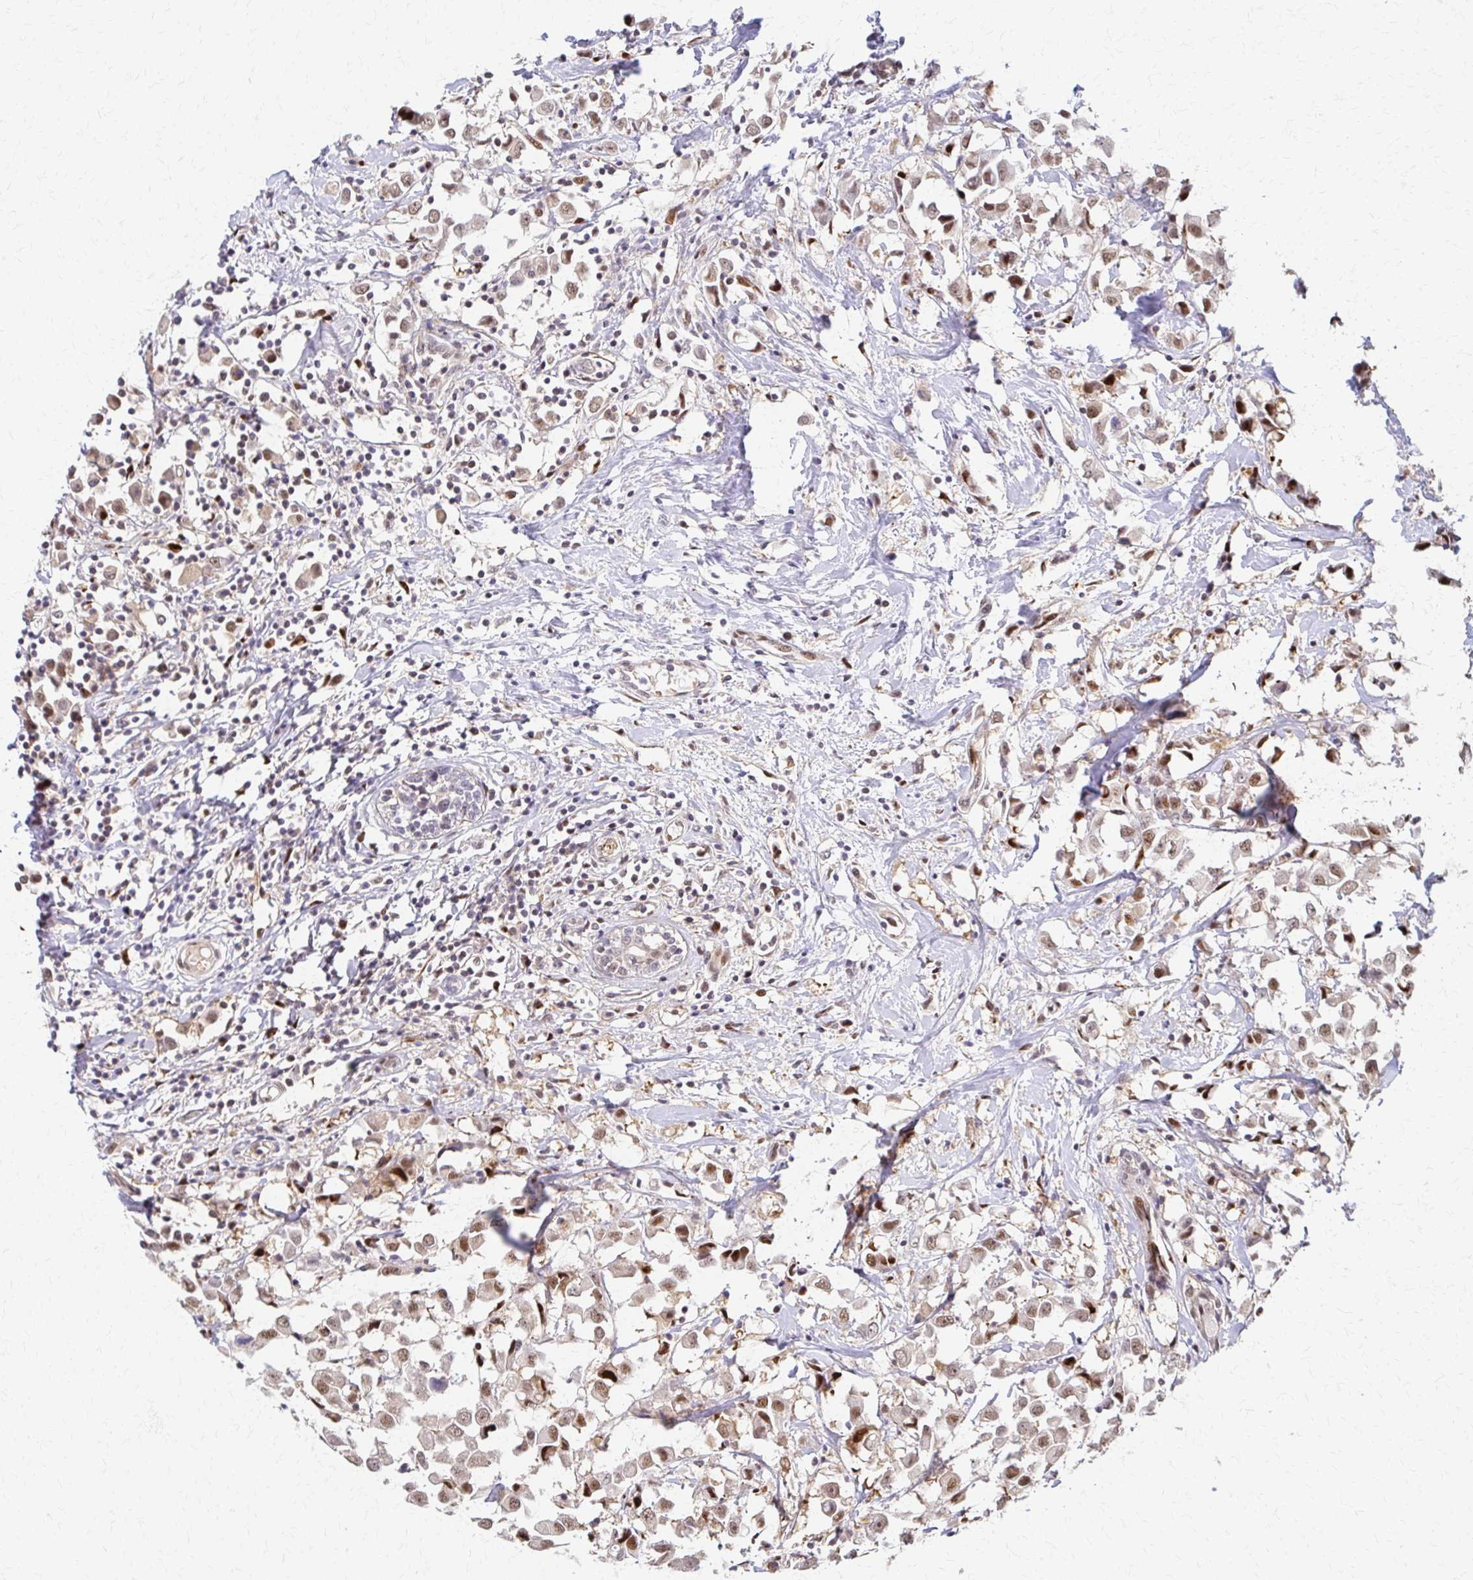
{"staining": {"intensity": "moderate", "quantity": ">75%", "location": "nuclear"}, "tissue": "breast cancer", "cell_type": "Tumor cells", "image_type": "cancer", "snomed": [{"axis": "morphology", "description": "Duct carcinoma"}, {"axis": "topography", "description": "Breast"}], "caption": "Breast cancer (intraductal carcinoma) stained for a protein (brown) shows moderate nuclear positive staining in approximately >75% of tumor cells.", "gene": "PSMD7", "patient": {"sex": "female", "age": 61}}